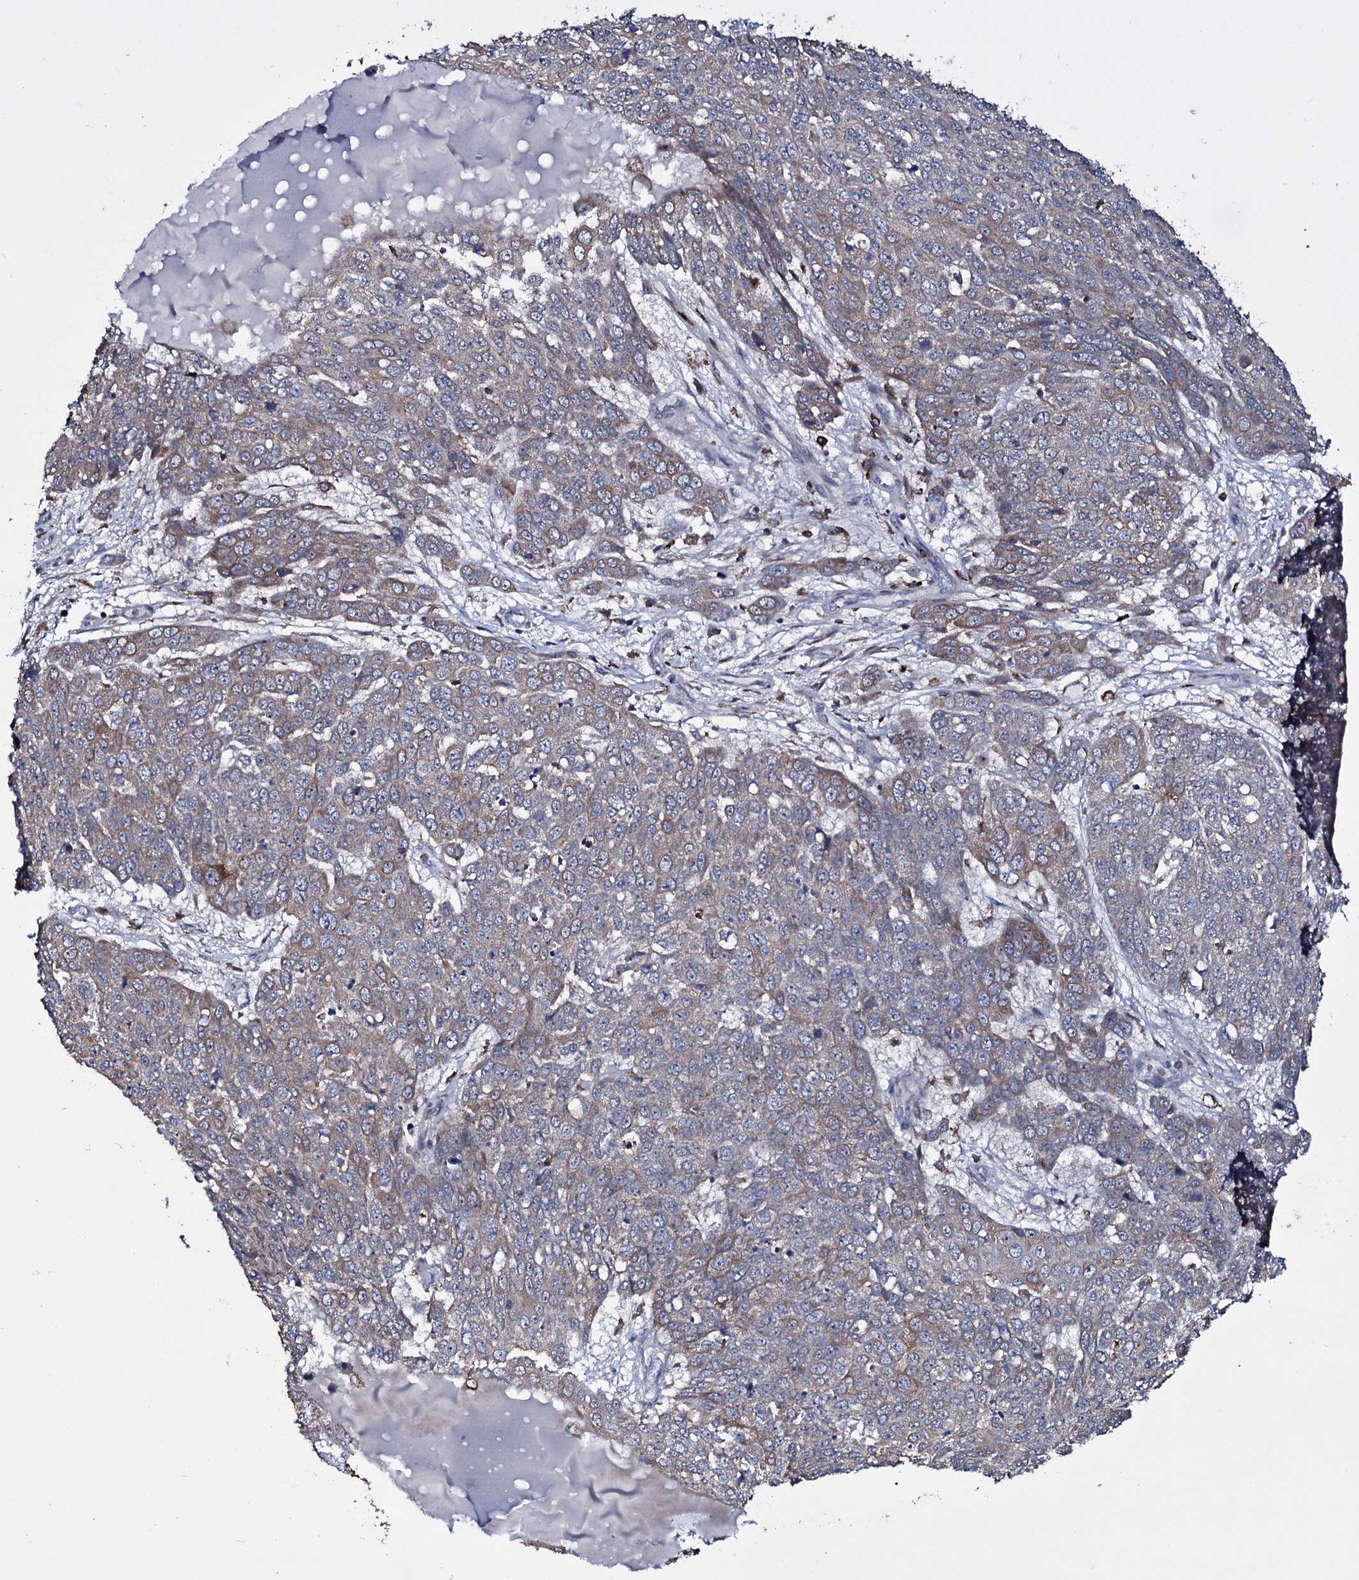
{"staining": {"intensity": "weak", "quantity": "25%-75%", "location": "cytoplasmic/membranous"}, "tissue": "skin cancer", "cell_type": "Tumor cells", "image_type": "cancer", "snomed": [{"axis": "morphology", "description": "Squamous cell carcinoma, NOS"}, {"axis": "topography", "description": "Skin"}], "caption": "High-power microscopy captured an immunohistochemistry micrograph of skin cancer (squamous cell carcinoma), revealing weak cytoplasmic/membranous staining in about 25%-75% of tumor cells.", "gene": "VAMP8", "patient": {"sex": "male", "age": 71}}